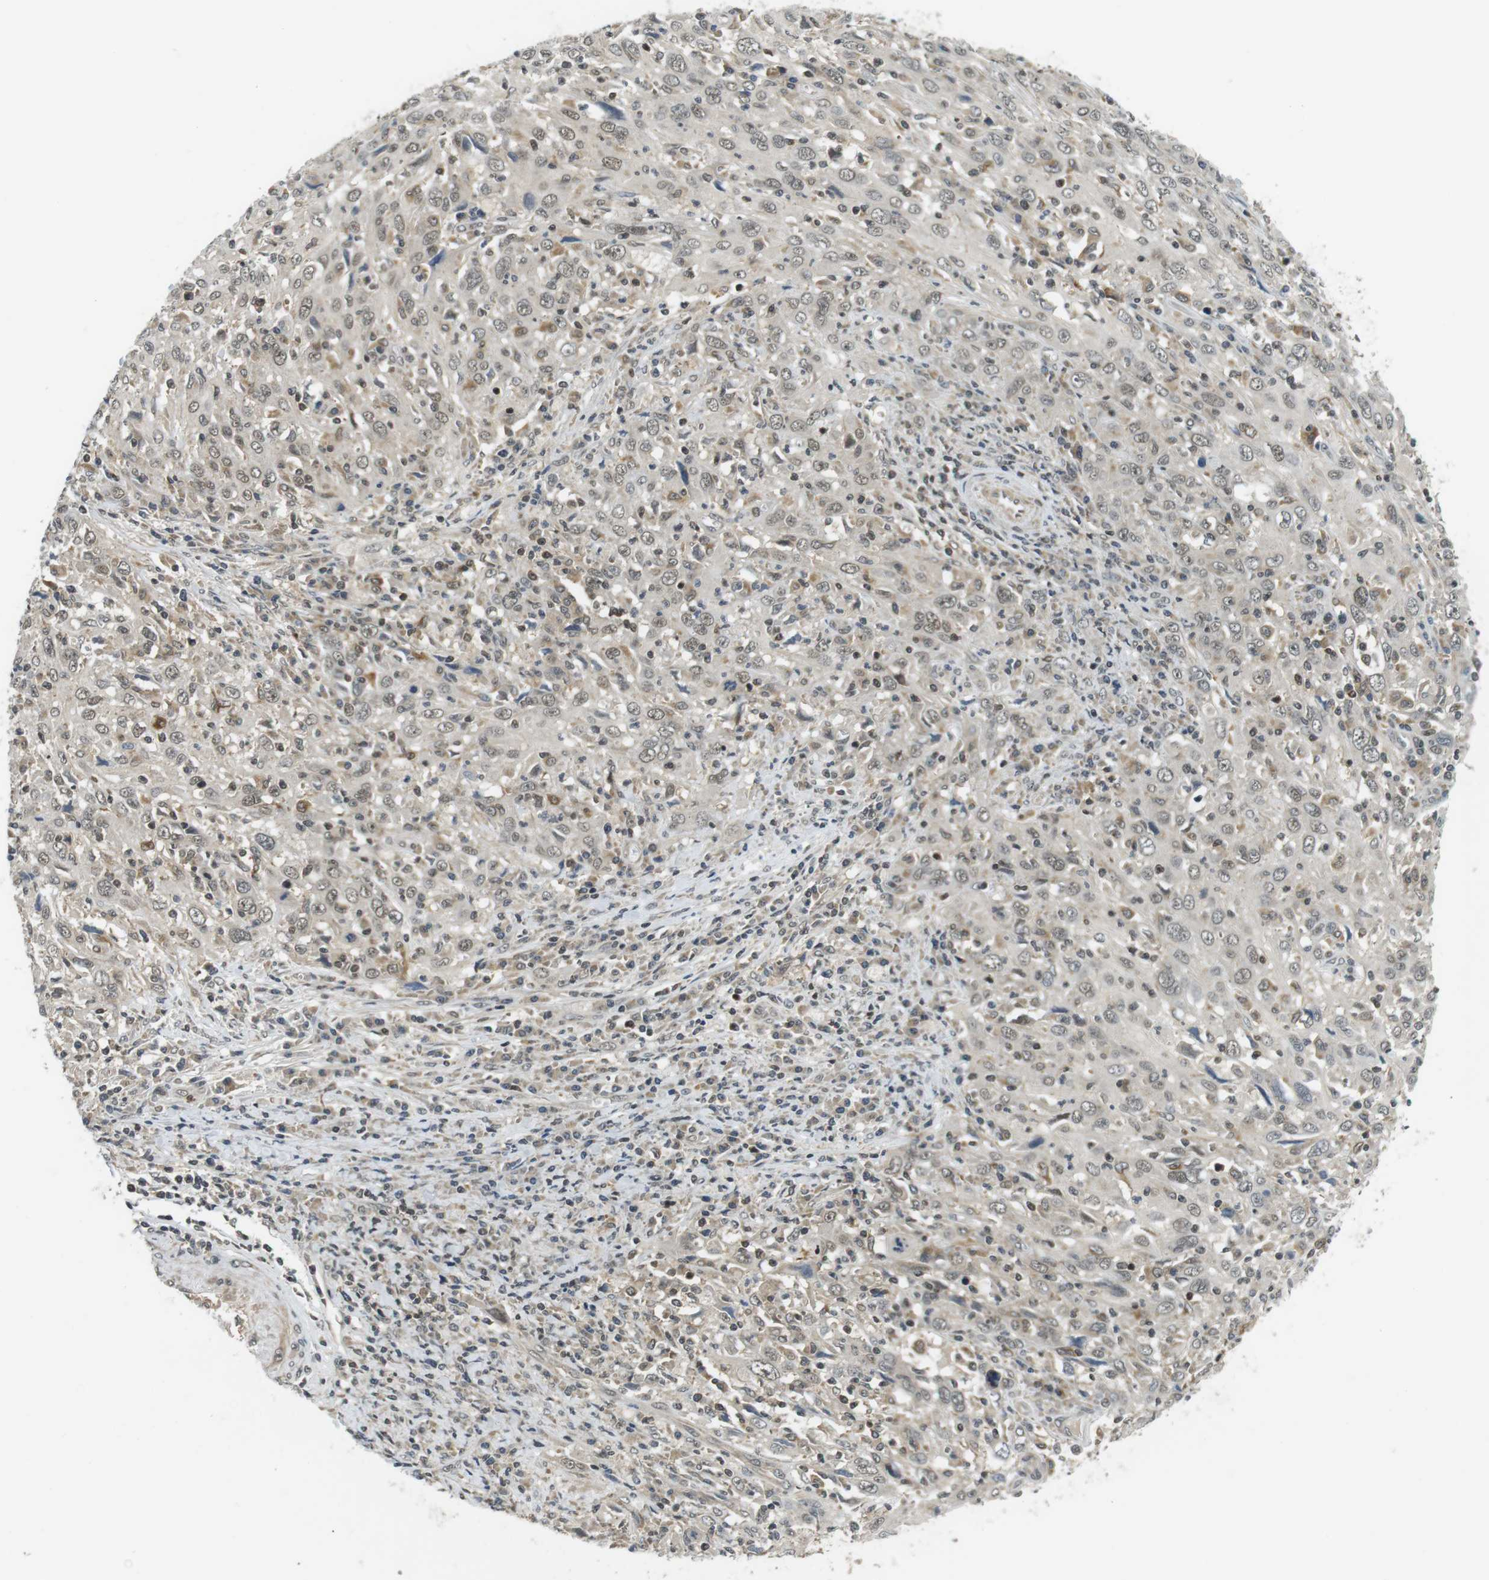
{"staining": {"intensity": "weak", "quantity": ">75%", "location": "nuclear"}, "tissue": "cervical cancer", "cell_type": "Tumor cells", "image_type": "cancer", "snomed": [{"axis": "morphology", "description": "Squamous cell carcinoma, NOS"}, {"axis": "topography", "description": "Cervix"}], "caption": "A histopathology image showing weak nuclear positivity in about >75% of tumor cells in cervical cancer (squamous cell carcinoma), as visualized by brown immunohistochemical staining.", "gene": "BRD4", "patient": {"sex": "female", "age": 46}}